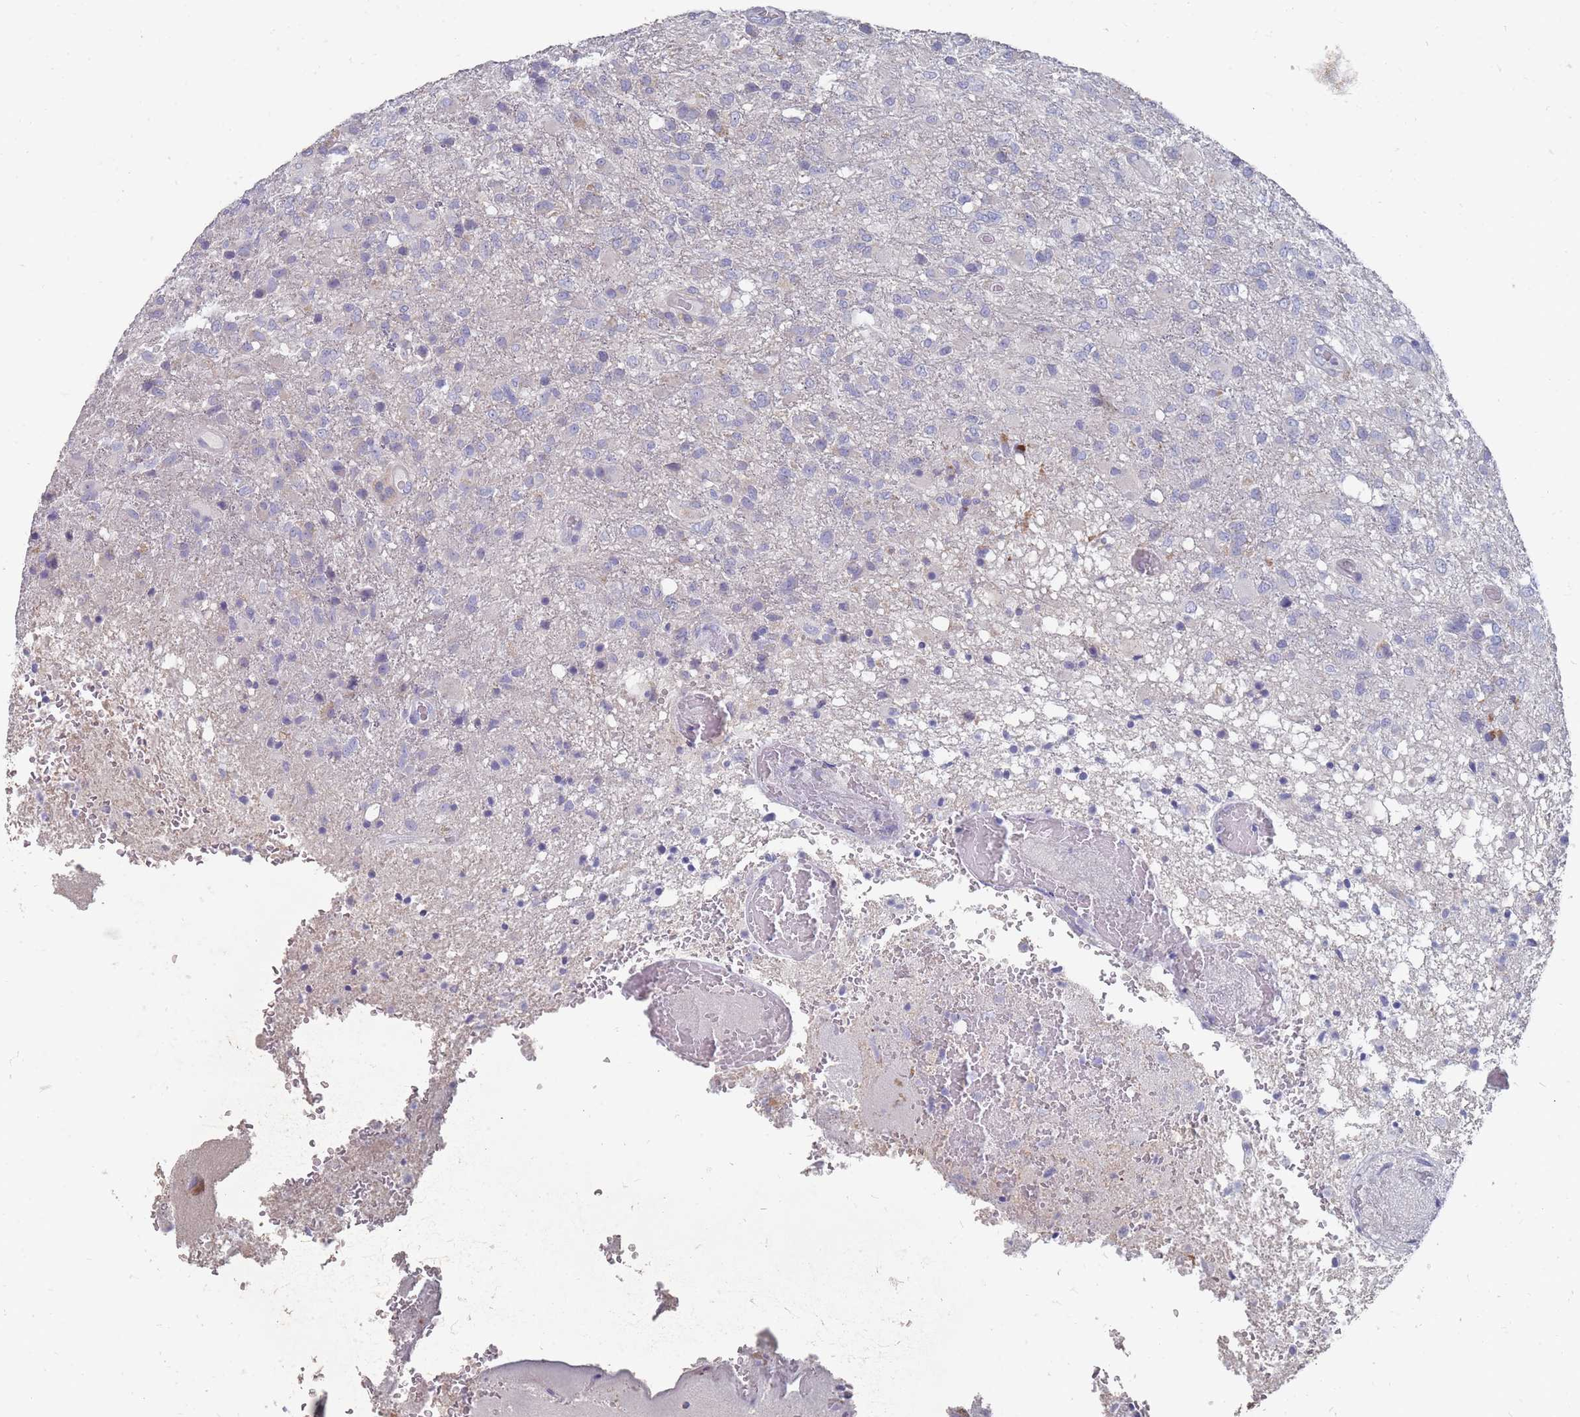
{"staining": {"intensity": "negative", "quantity": "none", "location": "none"}, "tissue": "glioma", "cell_type": "Tumor cells", "image_type": "cancer", "snomed": [{"axis": "morphology", "description": "Glioma, malignant, High grade"}, {"axis": "topography", "description": "Brain"}], "caption": "This is an immunohistochemistry histopathology image of glioma. There is no positivity in tumor cells.", "gene": "OTULINL", "patient": {"sex": "female", "age": 74}}